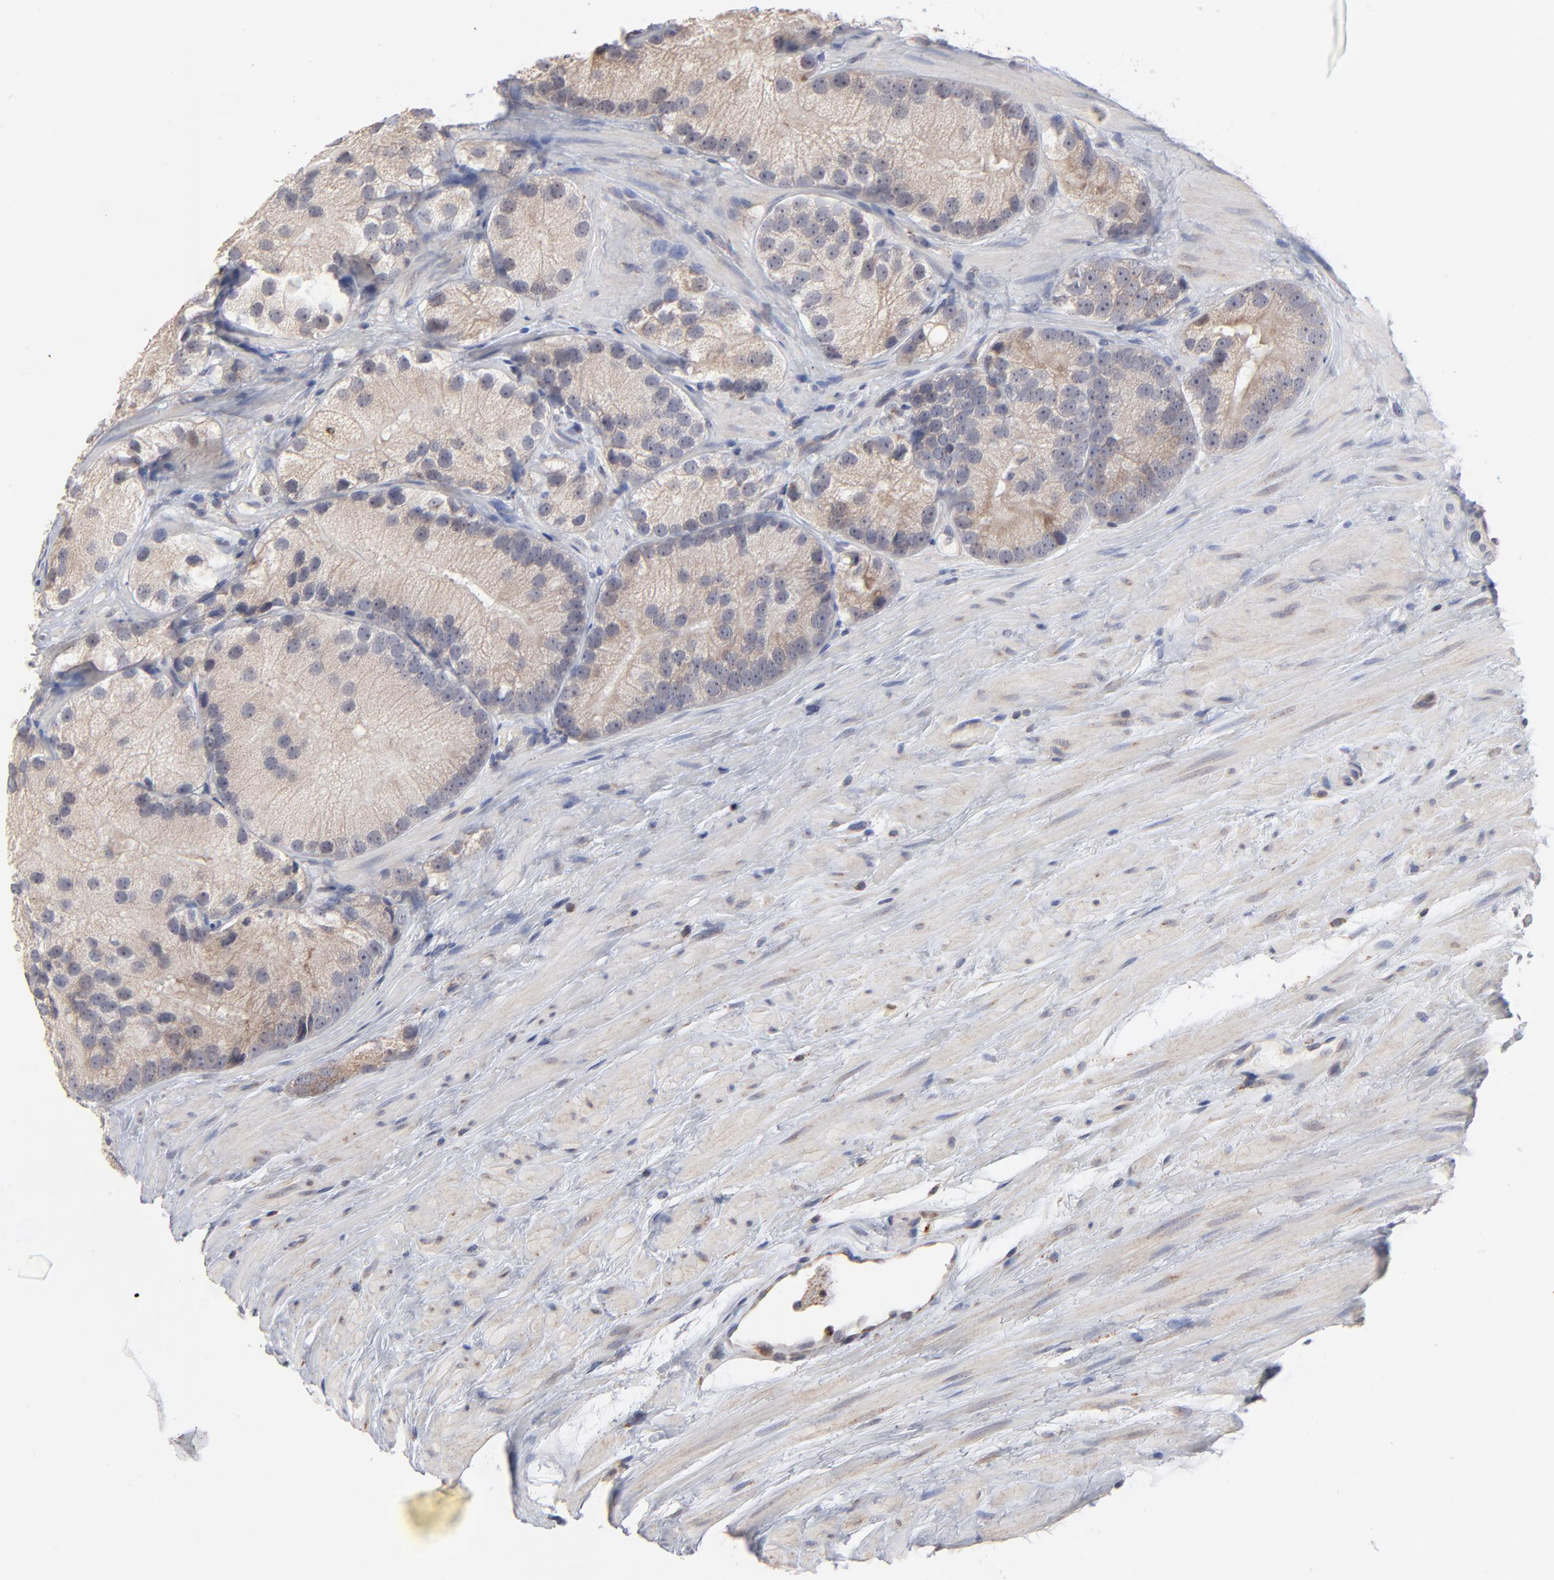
{"staining": {"intensity": "moderate", "quantity": "25%-75%", "location": "cytoplasmic/membranous"}, "tissue": "prostate cancer", "cell_type": "Tumor cells", "image_type": "cancer", "snomed": [{"axis": "morphology", "description": "Adenocarcinoma, Low grade"}, {"axis": "topography", "description": "Prostate"}], "caption": "IHC histopathology image of neoplastic tissue: adenocarcinoma (low-grade) (prostate) stained using IHC shows medium levels of moderate protein expression localized specifically in the cytoplasmic/membranous of tumor cells, appearing as a cytoplasmic/membranous brown color.", "gene": "RNF213", "patient": {"sex": "male", "age": 69}}